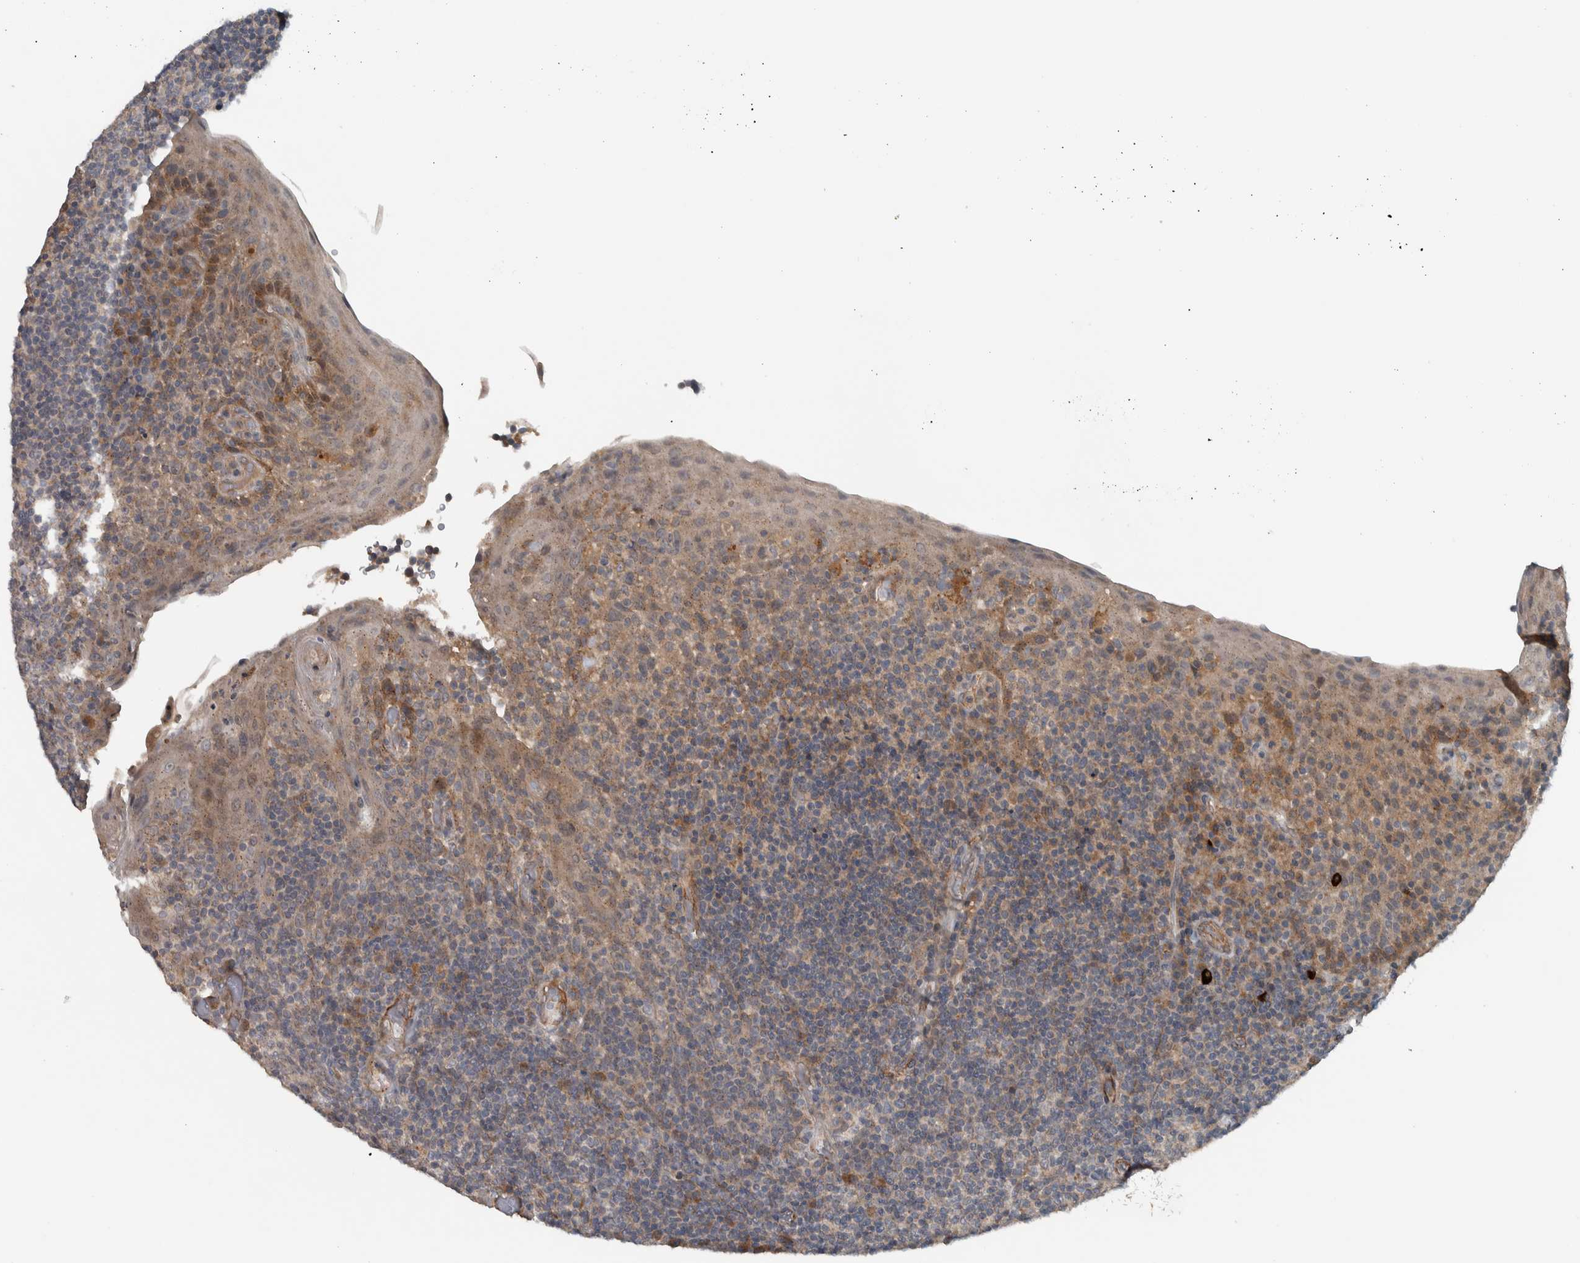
{"staining": {"intensity": "negative", "quantity": "none", "location": "none"}, "tissue": "tonsil", "cell_type": "Germinal center cells", "image_type": "normal", "snomed": [{"axis": "morphology", "description": "Normal tissue, NOS"}, {"axis": "topography", "description": "Tonsil"}], "caption": "DAB immunohistochemical staining of benign human tonsil exhibits no significant staining in germinal center cells. (Brightfield microscopy of DAB (3,3'-diaminobenzidine) IHC at high magnification).", "gene": "LBHD1", "patient": {"sex": "male", "age": 17}}